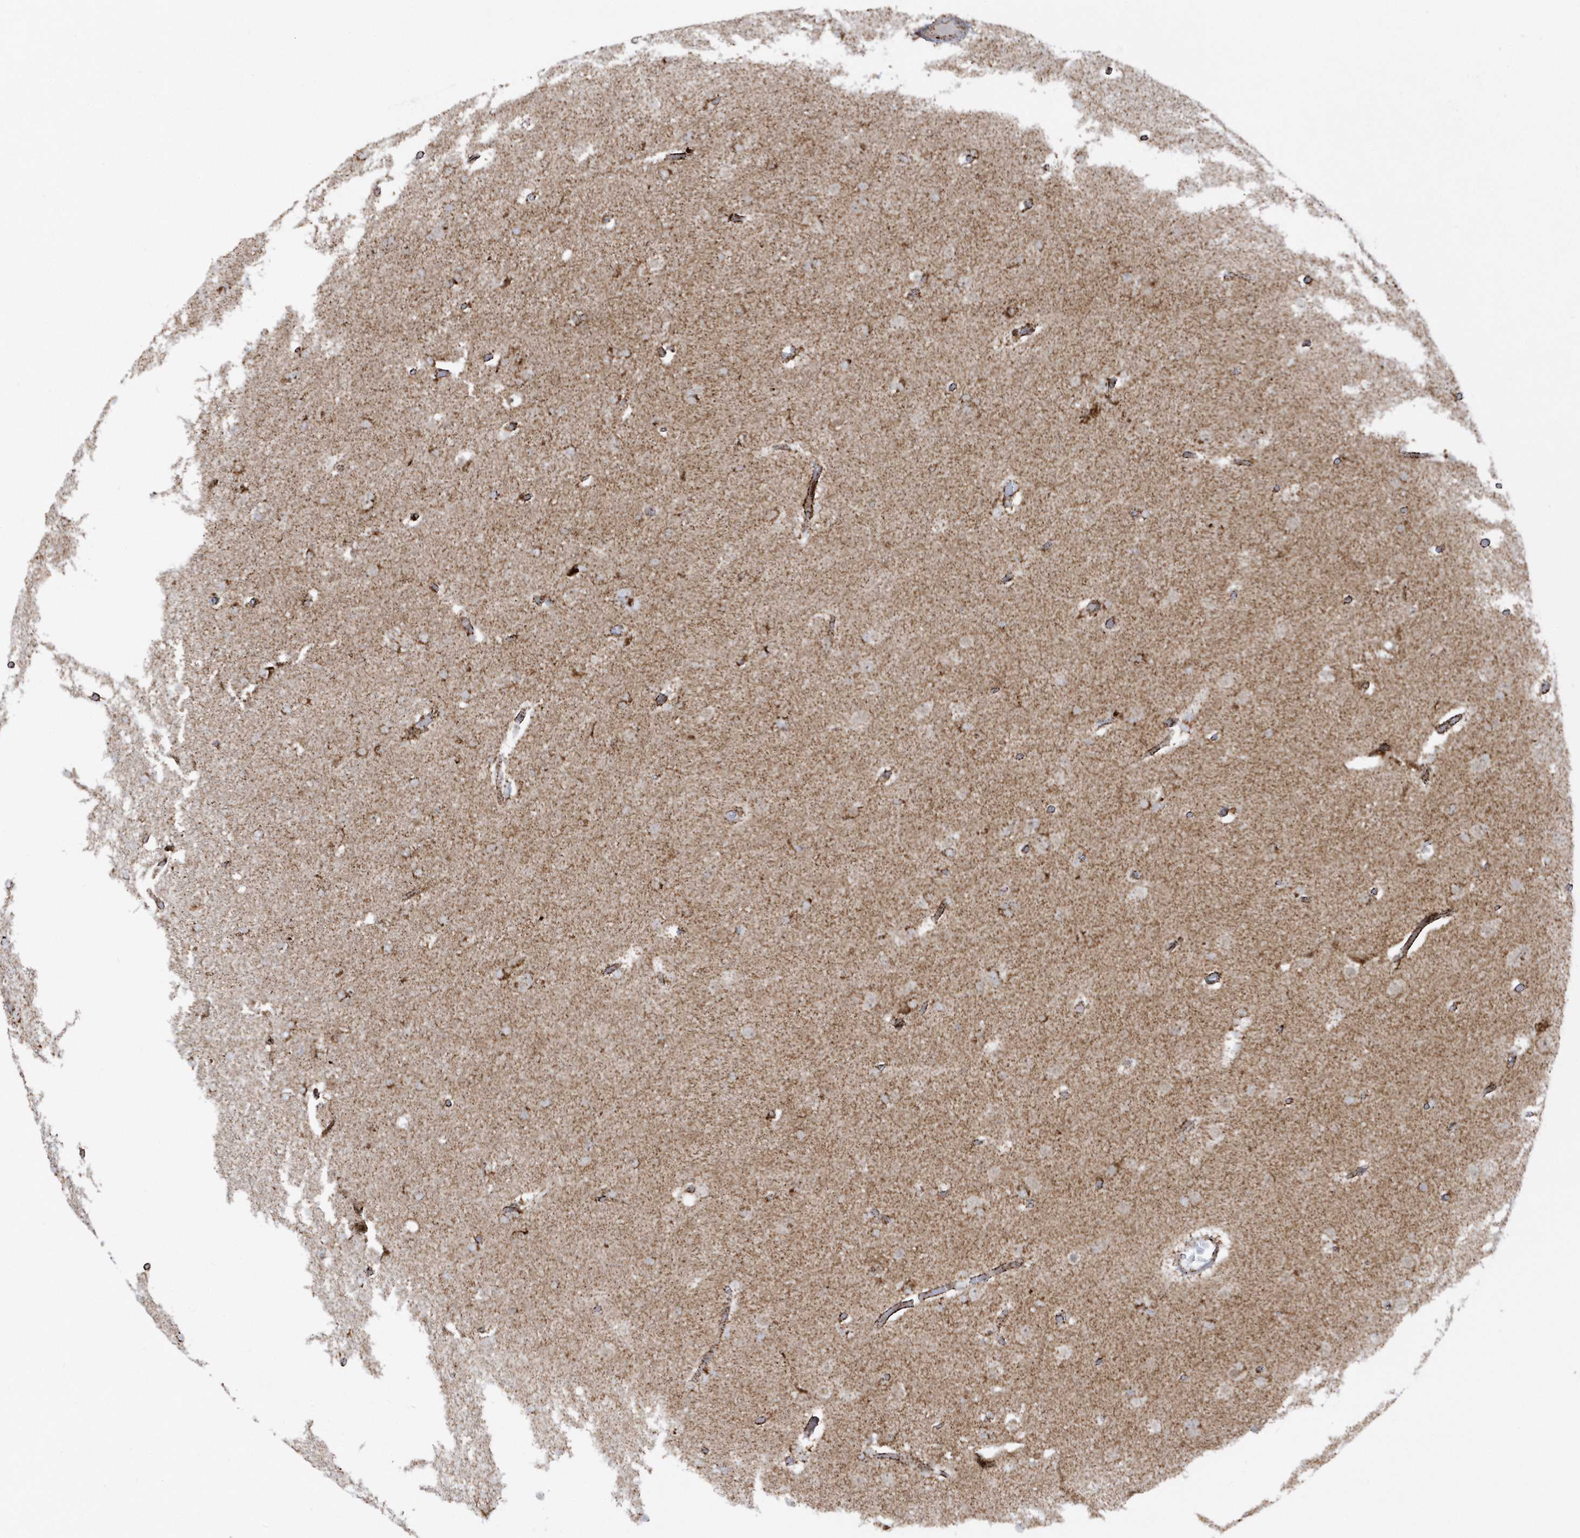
{"staining": {"intensity": "strong", "quantity": ">75%", "location": "cytoplasmic/membranous"}, "tissue": "glioma", "cell_type": "Tumor cells", "image_type": "cancer", "snomed": [{"axis": "morphology", "description": "Glioma, malignant, High grade"}, {"axis": "topography", "description": "Cerebral cortex"}], "caption": "Immunohistochemical staining of malignant glioma (high-grade) displays high levels of strong cytoplasmic/membranous protein expression in about >75% of tumor cells. (brown staining indicates protein expression, while blue staining denotes nuclei).", "gene": "CRY2", "patient": {"sex": "female", "age": 36}}